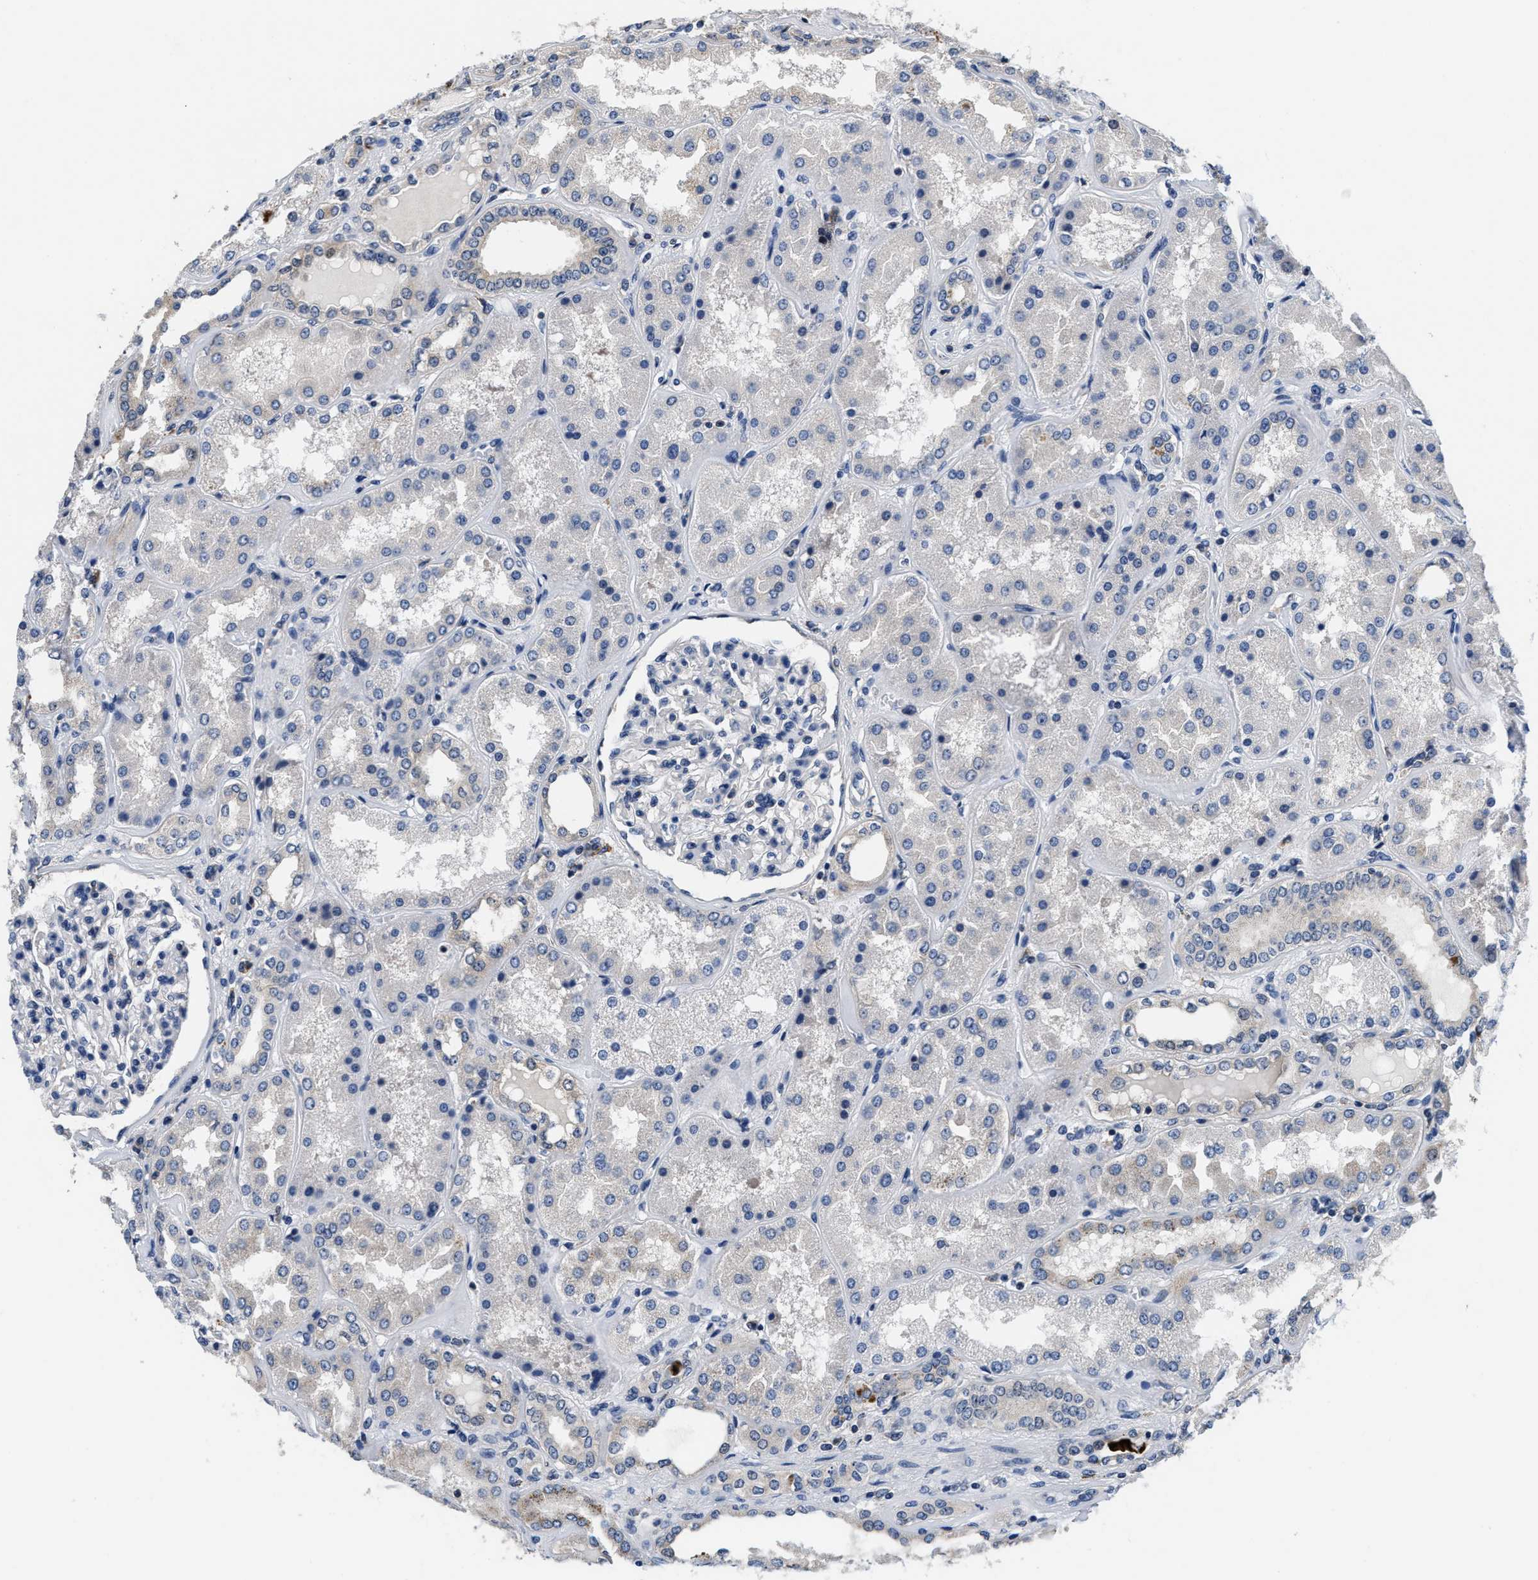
{"staining": {"intensity": "negative", "quantity": "none", "location": "none"}, "tissue": "kidney", "cell_type": "Cells in glomeruli", "image_type": "normal", "snomed": [{"axis": "morphology", "description": "Normal tissue, NOS"}, {"axis": "topography", "description": "Kidney"}], "caption": "Immunohistochemistry (IHC) of benign kidney demonstrates no positivity in cells in glomeruli. (Immunohistochemistry (IHC), brightfield microscopy, high magnification).", "gene": "ANKIB1", "patient": {"sex": "female", "age": 56}}